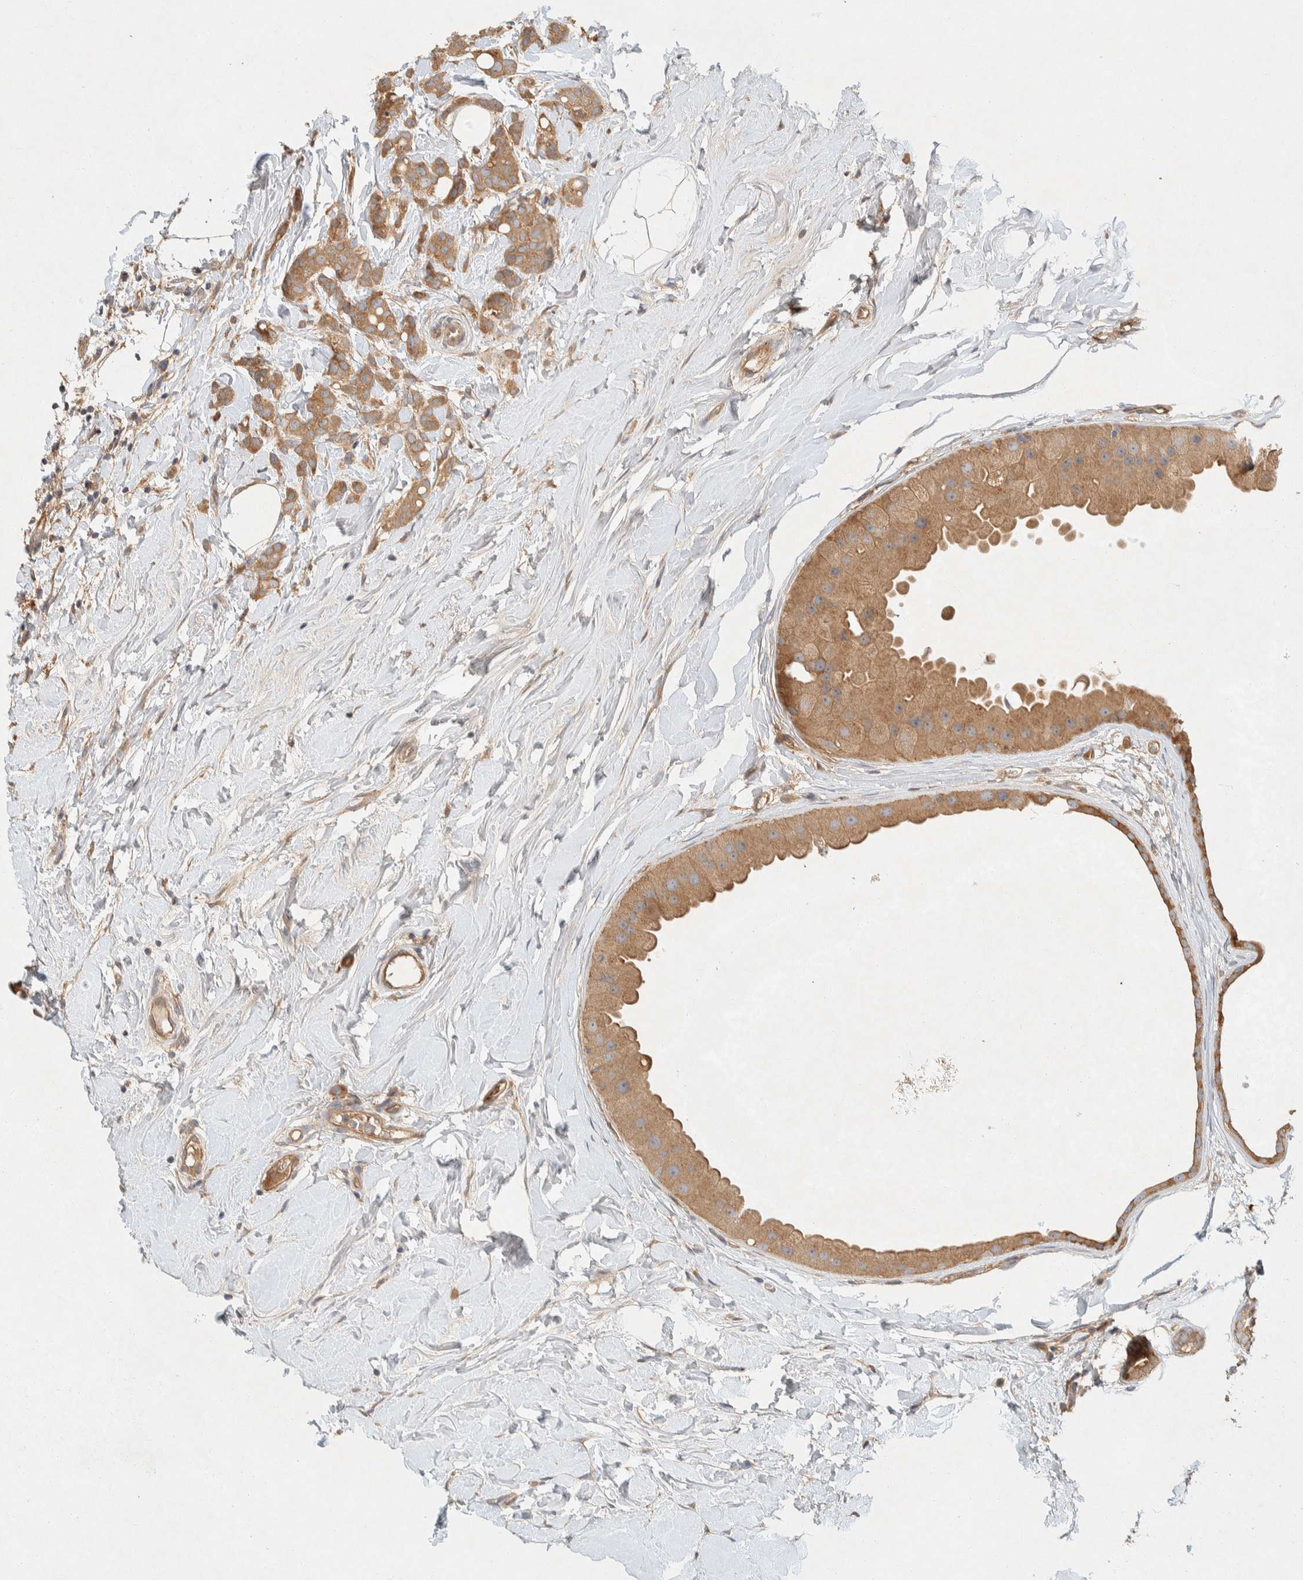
{"staining": {"intensity": "moderate", "quantity": ">75%", "location": "cytoplasmic/membranous"}, "tissue": "breast cancer", "cell_type": "Tumor cells", "image_type": "cancer", "snomed": [{"axis": "morphology", "description": "Lobular carcinoma, in situ"}, {"axis": "morphology", "description": "Lobular carcinoma"}, {"axis": "topography", "description": "Breast"}], "caption": "A micrograph of human breast lobular carcinoma in situ stained for a protein reveals moderate cytoplasmic/membranous brown staining in tumor cells.", "gene": "PXK", "patient": {"sex": "female", "age": 41}}